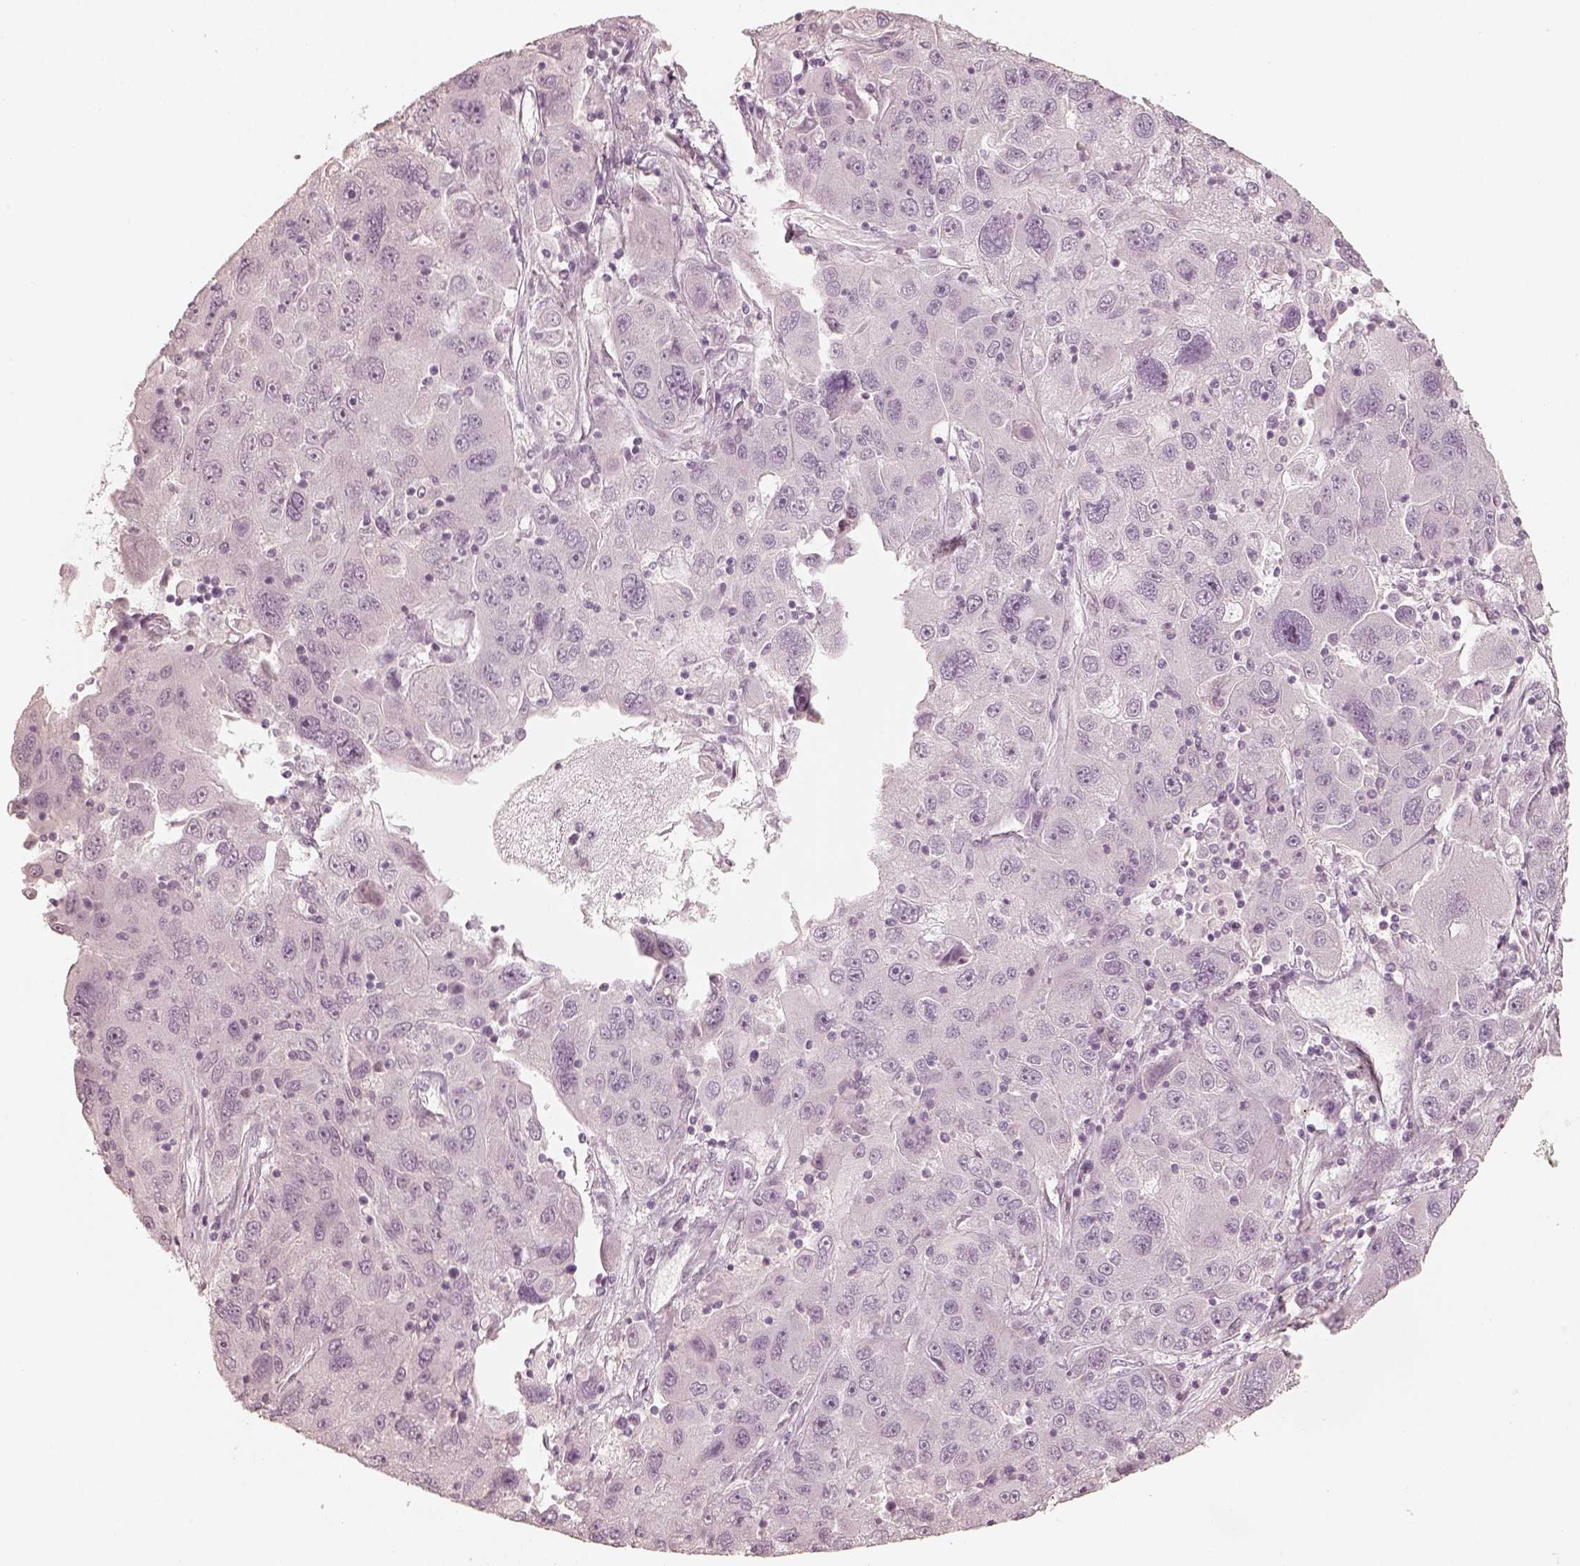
{"staining": {"intensity": "negative", "quantity": "none", "location": "none"}, "tissue": "stomach cancer", "cell_type": "Tumor cells", "image_type": "cancer", "snomed": [{"axis": "morphology", "description": "Adenocarcinoma, NOS"}, {"axis": "topography", "description": "Stomach"}], "caption": "This histopathology image is of stomach cancer (adenocarcinoma) stained with immunohistochemistry (IHC) to label a protein in brown with the nuclei are counter-stained blue. There is no staining in tumor cells.", "gene": "KRT82", "patient": {"sex": "male", "age": 56}}